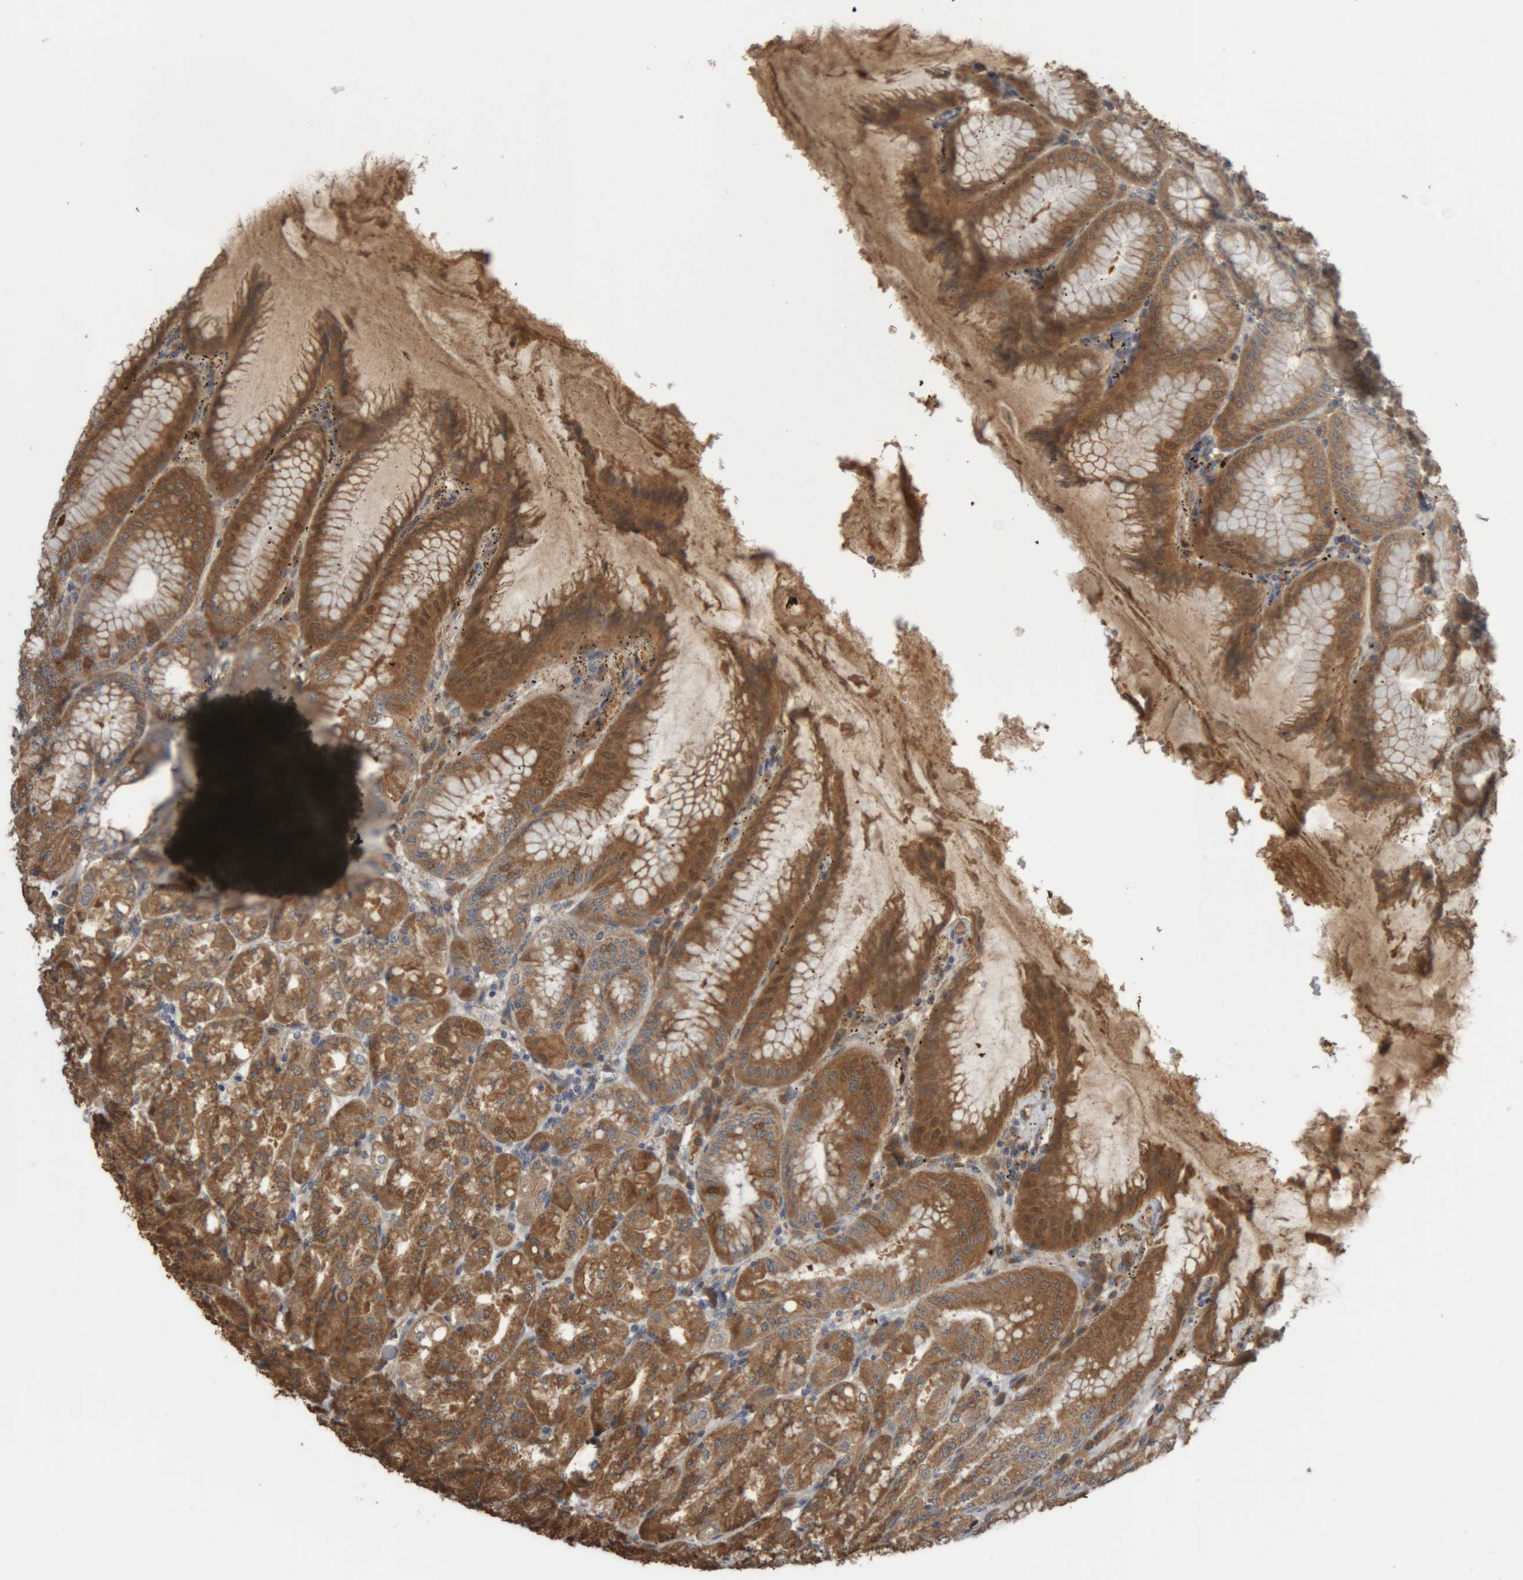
{"staining": {"intensity": "moderate", "quantity": ">75%", "location": "cytoplasmic/membranous"}, "tissue": "stomach", "cell_type": "Glandular cells", "image_type": "normal", "snomed": [{"axis": "morphology", "description": "Normal tissue, NOS"}, {"axis": "topography", "description": "Stomach, lower"}], "caption": "Immunohistochemistry (IHC) micrograph of benign human stomach stained for a protein (brown), which exhibits medium levels of moderate cytoplasmic/membranous positivity in about >75% of glandular cells.", "gene": "TMED7", "patient": {"sex": "male", "age": 71}}